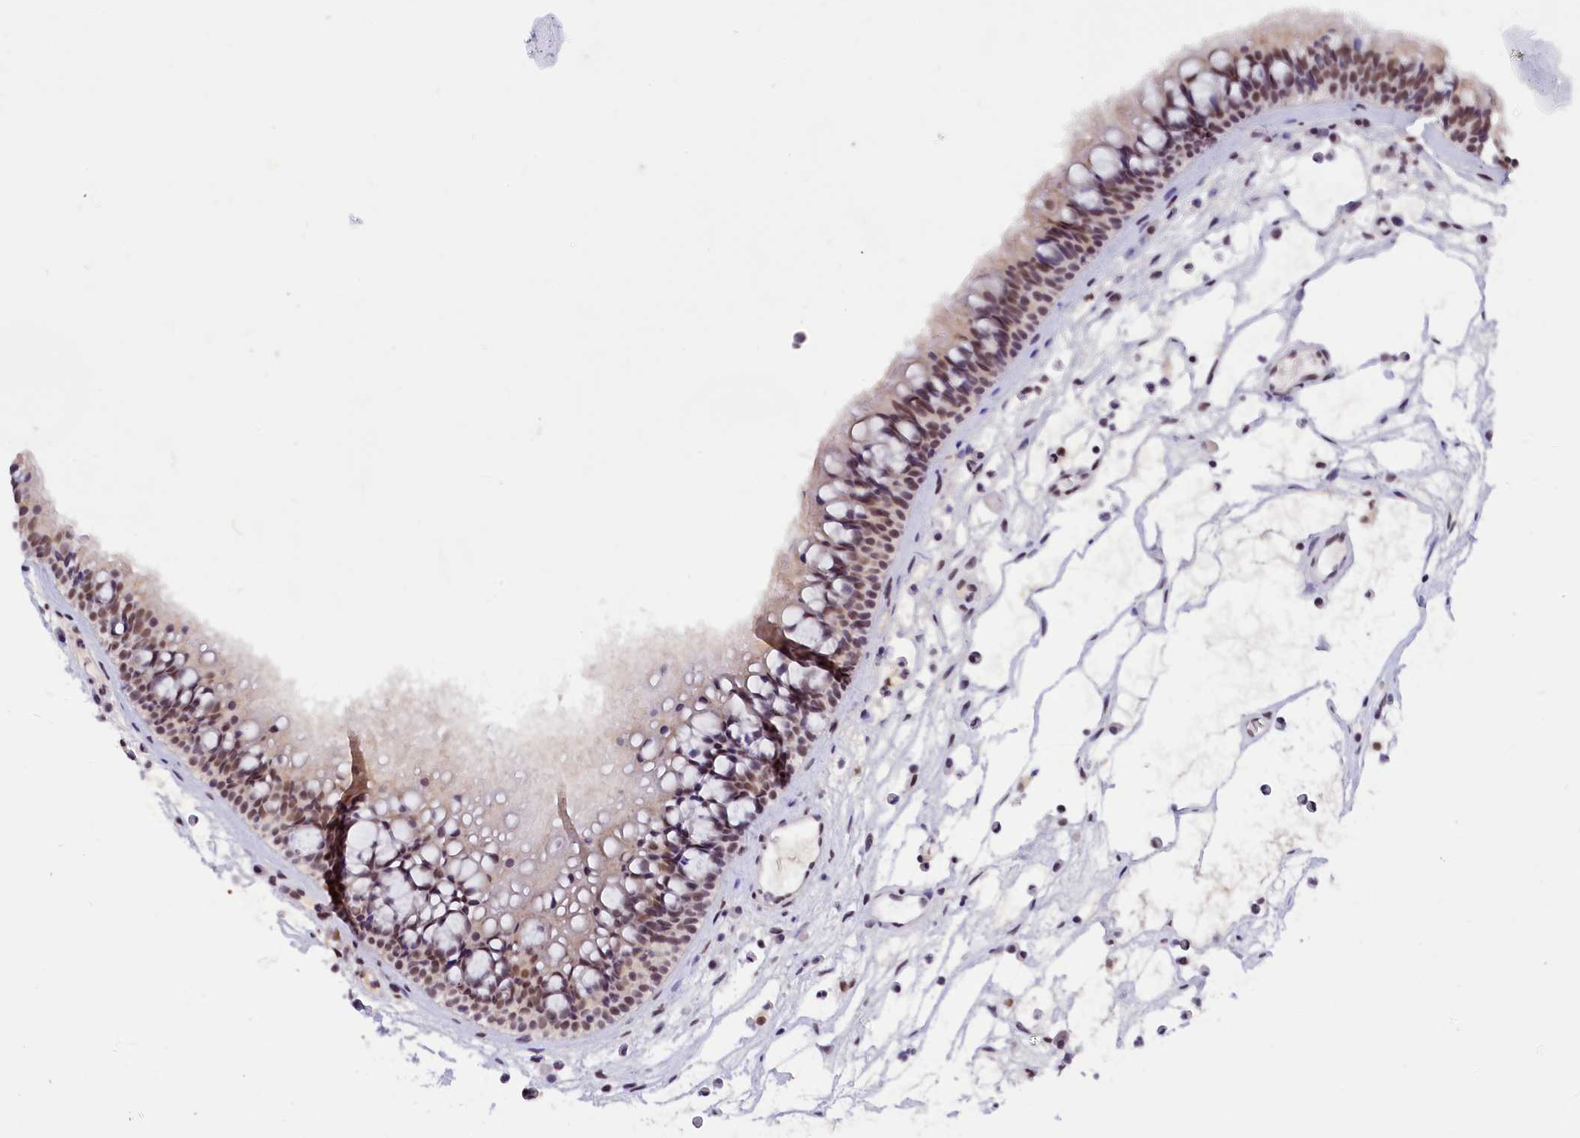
{"staining": {"intensity": "moderate", "quantity": "25%-75%", "location": "nuclear"}, "tissue": "nasopharynx", "cell_type": "Respiratory epithelial cells", "image_type": "normal", "snomed": [{"axis": "morphology", "description": "Normal tissue, NOS"}, {"axis": "morphology", "description": "Inflammation, NOS"}, {"axis": "morphology", "description": "Malignant melanoma, Metastatic site"}, {"axis": "topography", "description": "Nasopharynx"}], "caption": "Protein staining displays moderate nuclear staining in approximately 25%-75% of respiratory epithelial cells in unremarkable nasopharynx.", "gene": "ZC3H4", "patient": {"sex": "male", "age": 70}}